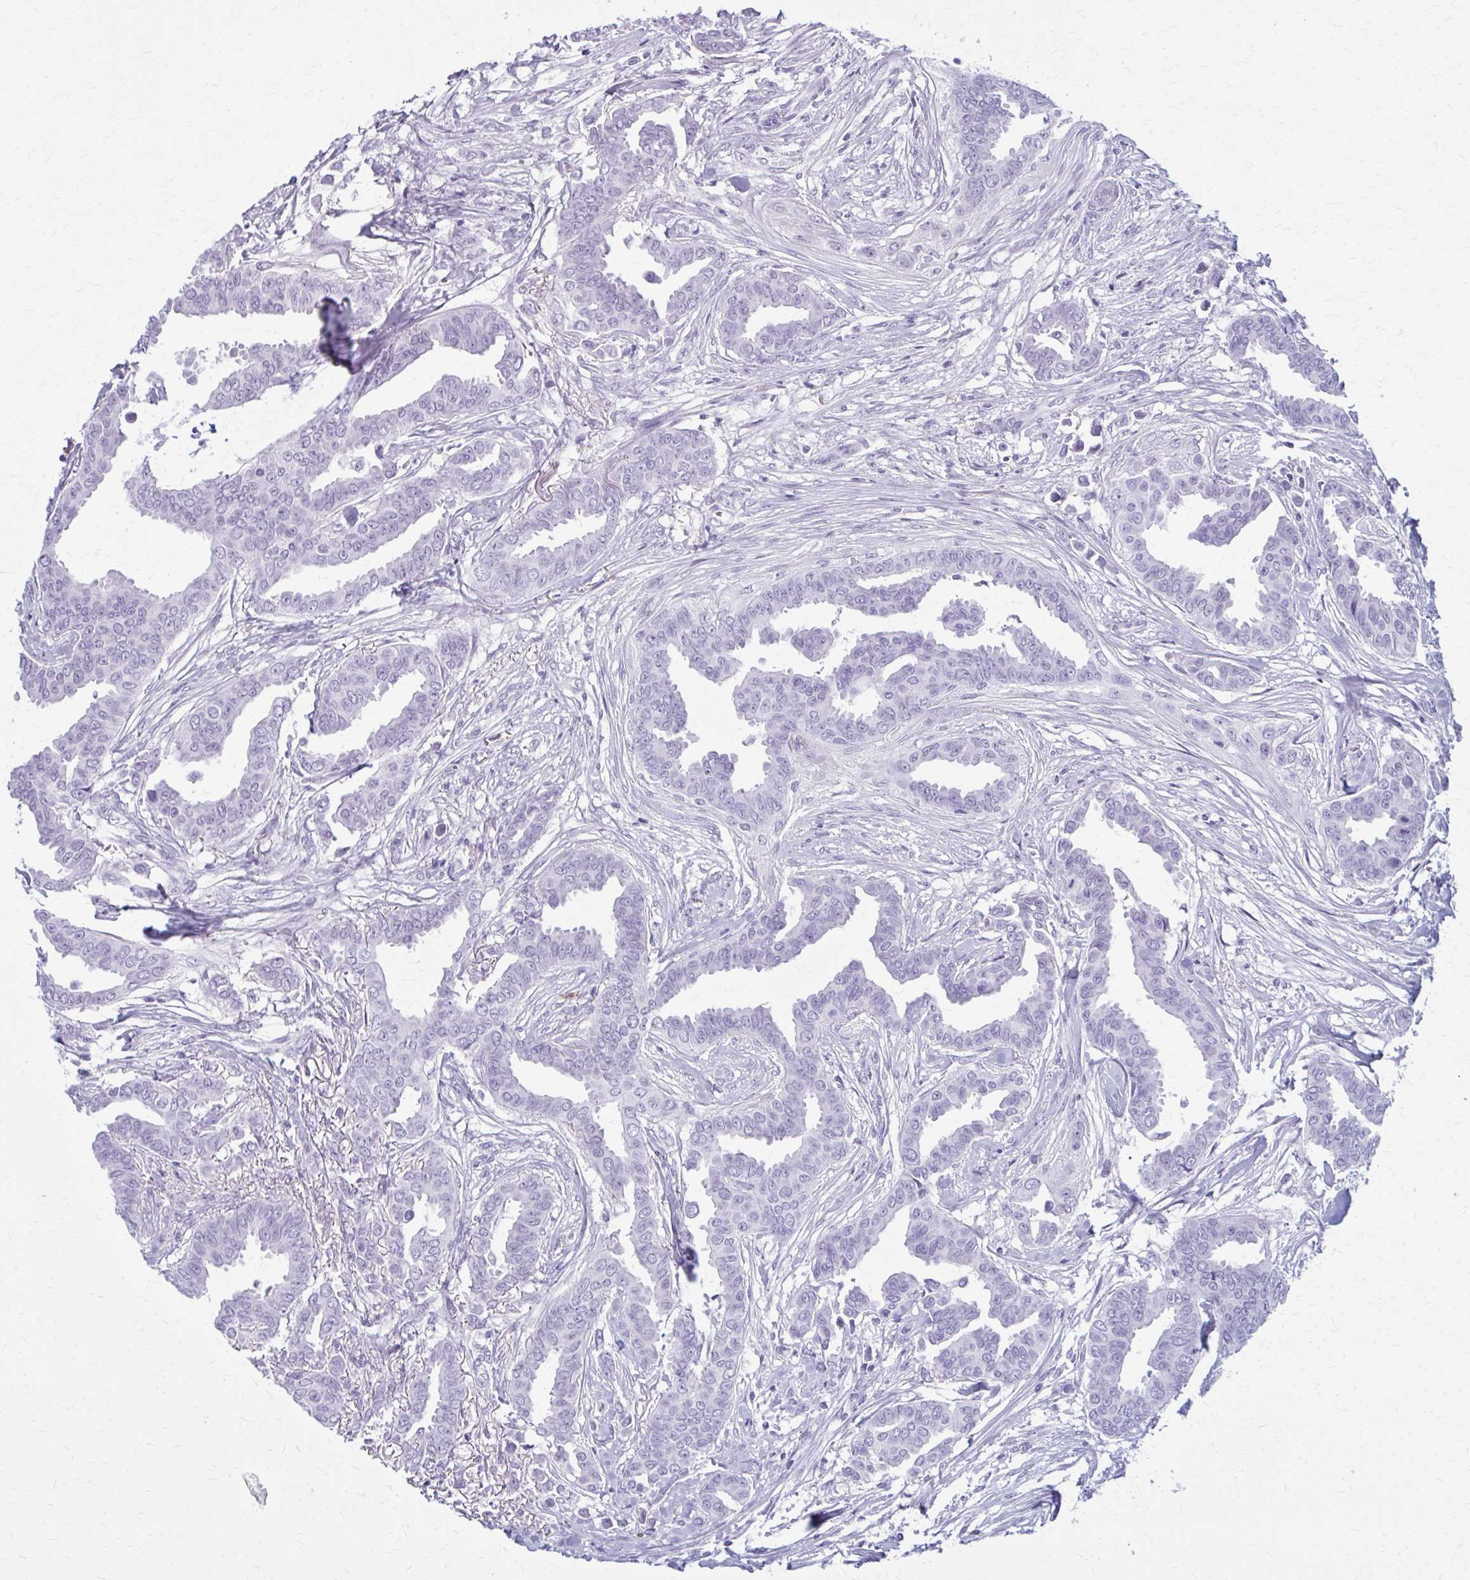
{"staining": {"intensity": "negative", "quantity": "none", "location": "none"}, "tissue": "breast cancer", "cell_type": "Tumor cells", "image_type": "cancer", "snomed": [{"axis": "morphology", "description": "Duct carcinoma"}, {"axis": "topography", "description": "Breast"}], "caption": "High power microscopy photomicrograph of an immunohistochemistry histopathology image of invasive ductal carcinoma (breast), revealing no significant positivity in tumor cells.", "gene": "ZDHHC7", "patient": {"sex": "female", "age": 45}}